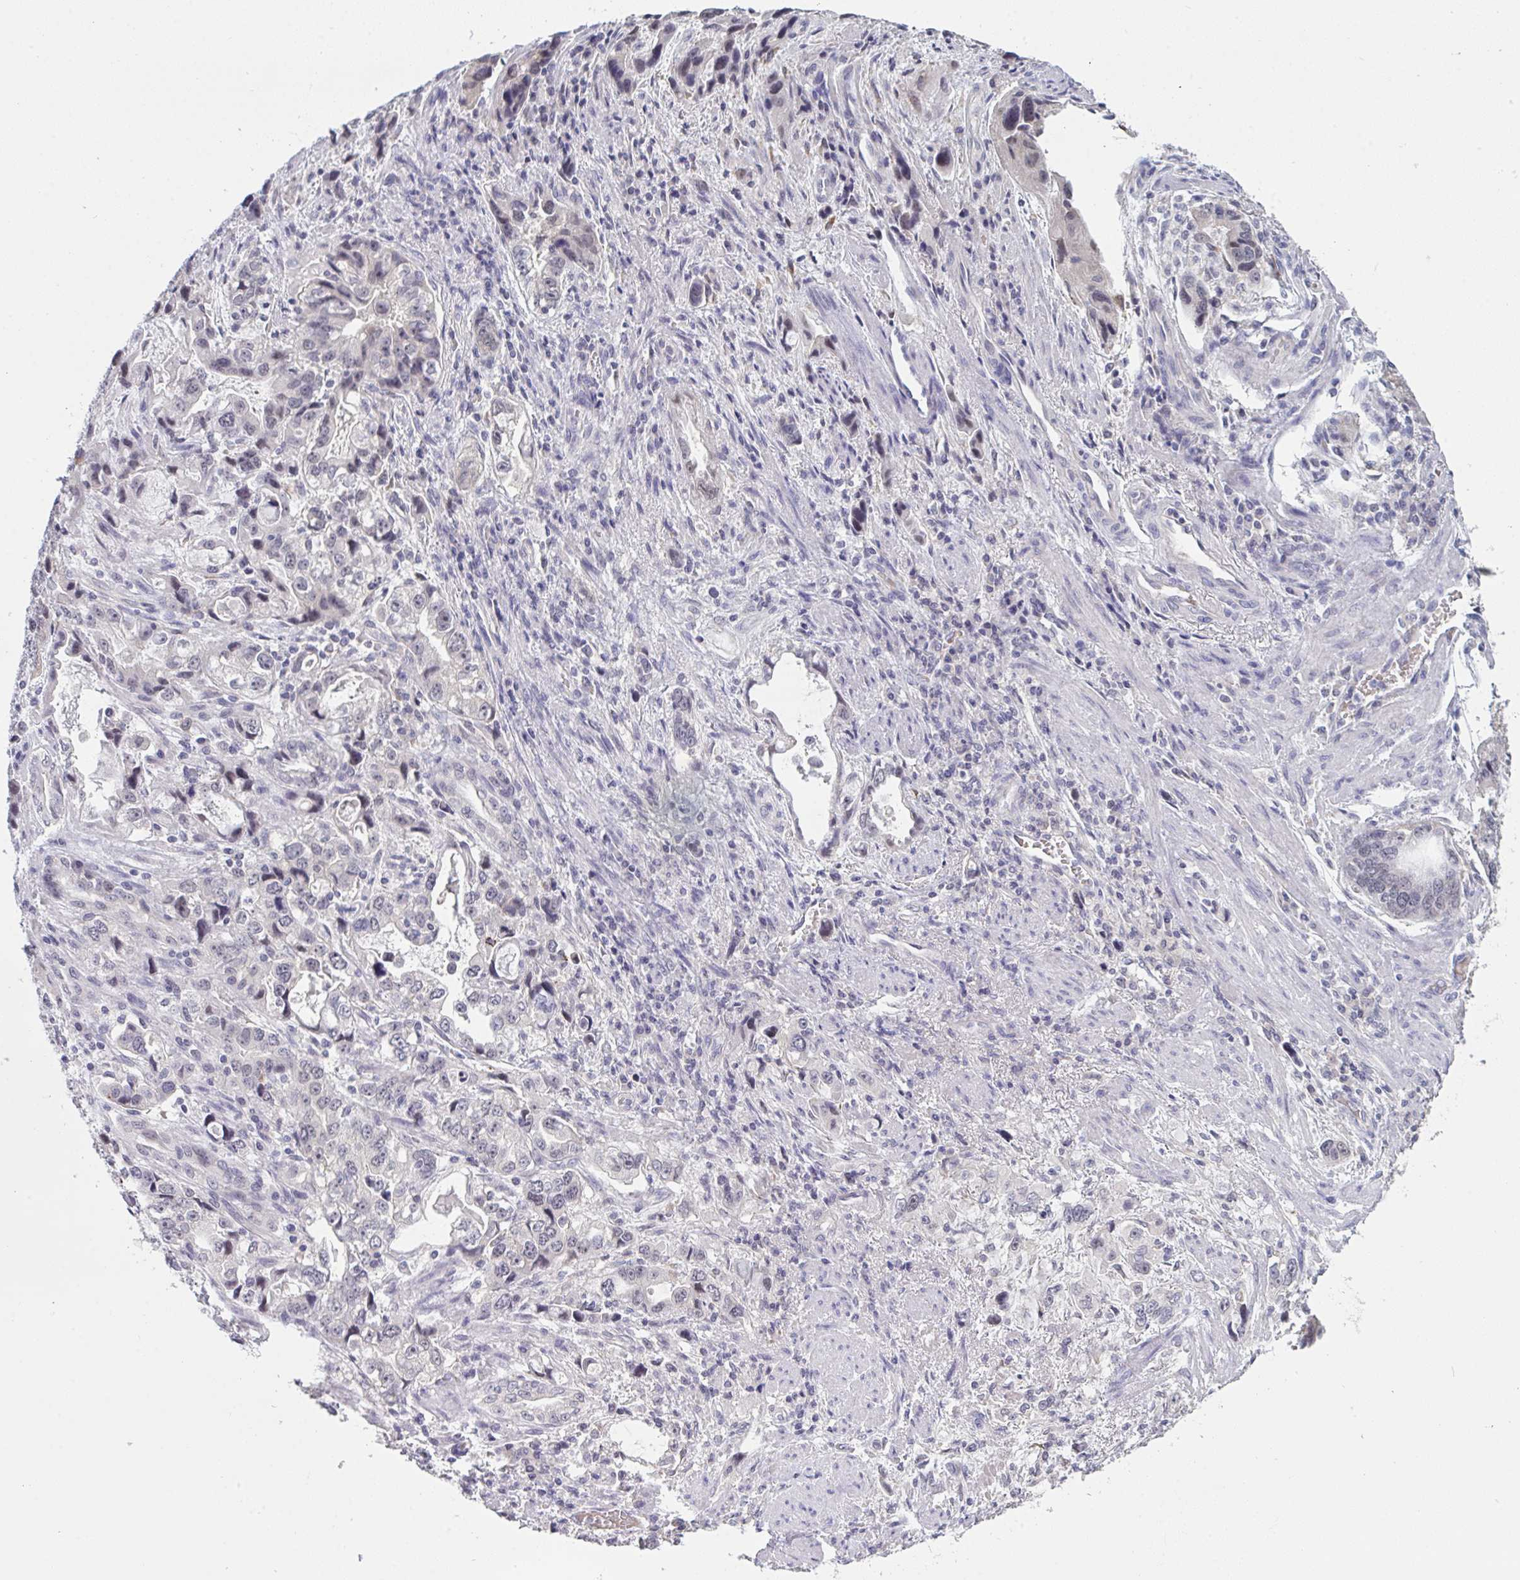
{"staining": {"intensity": "weak", "quantity": "<25%", "location": "nuclear"}, "tissue": "stomach cancer", "cell_type": "Tumor cells", "image_type": "cancer", "snomed": [{"axis": "morphology", "description": "Adenocarcinoma, NOS"}, {"axis": "topography", "description": "Stomach, lower"}], "caption": "Immunohistochemistry image of adenocarcinoma (stomach) stained for a protein (brown), which demonstrates no expression in tumor cells. (DAB (3,3'-diaminobenzidine) immunohistochemistry (IHC) visualized using brightfield microscopy, high magnification).", "gene": "ZNF784", "patient": {"sex": "female", "age": 93}}